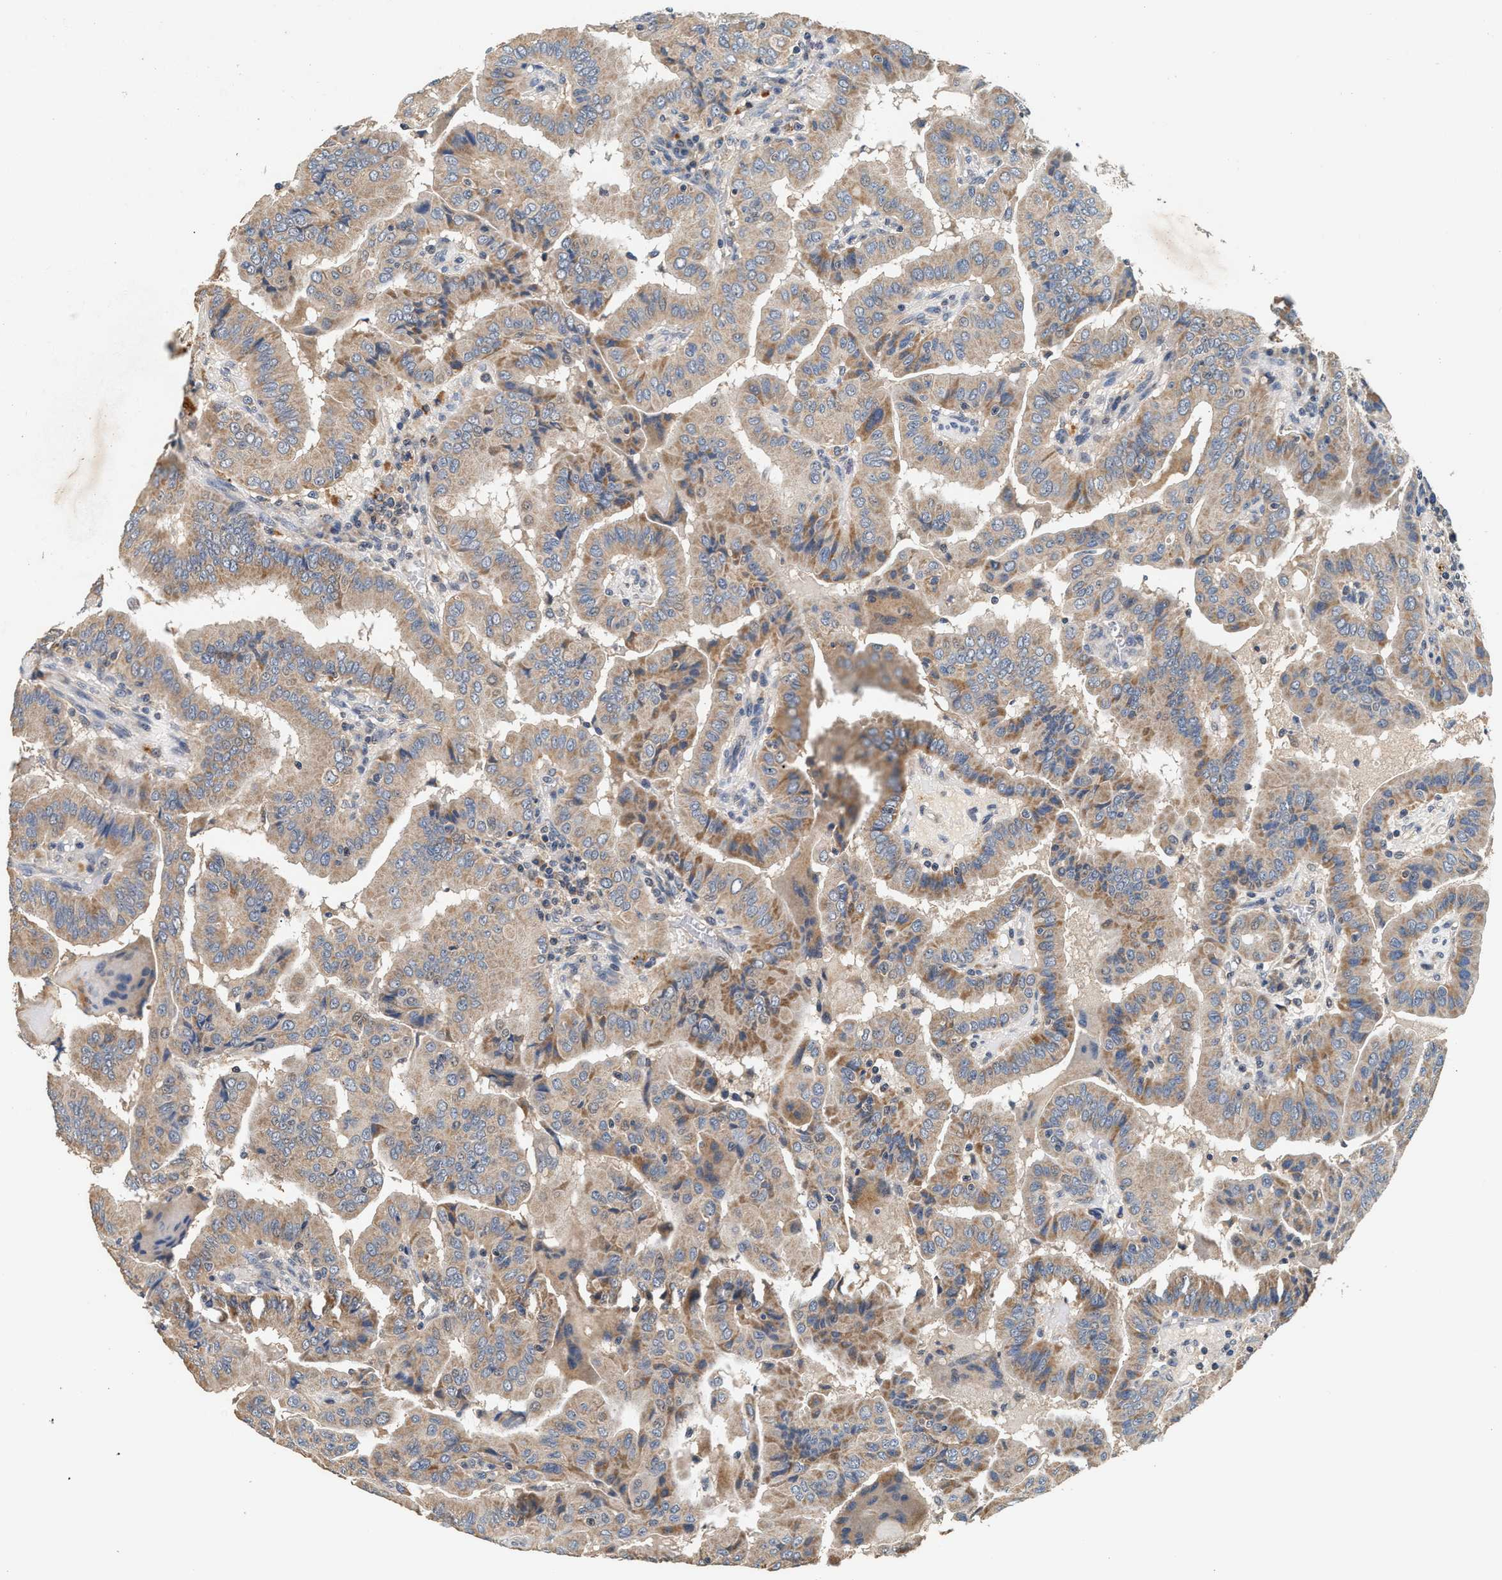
{"staining": {"intensity": "moderate", "quantity": ">75%", "location": "cytoplasmic/membranous"}, "tissue": "thyroid cancer", "cell_type": "Tumor cells", "image_type": "cancer", "snomed": [{"axis": "morphology", "description": "Papillary adenocarcinoma, NOS"}, {"axis": "topography", "description": "Thyroid gland"}], "caption": "Human thyroid papillary adenocarcinoma stained with a brown dye reveals moderate cytoplasmic/membranous positive staining in approximately >75% of tumor cells.", "gene": "PTGR3", "patient": {"sex": "male", "age": 33}}